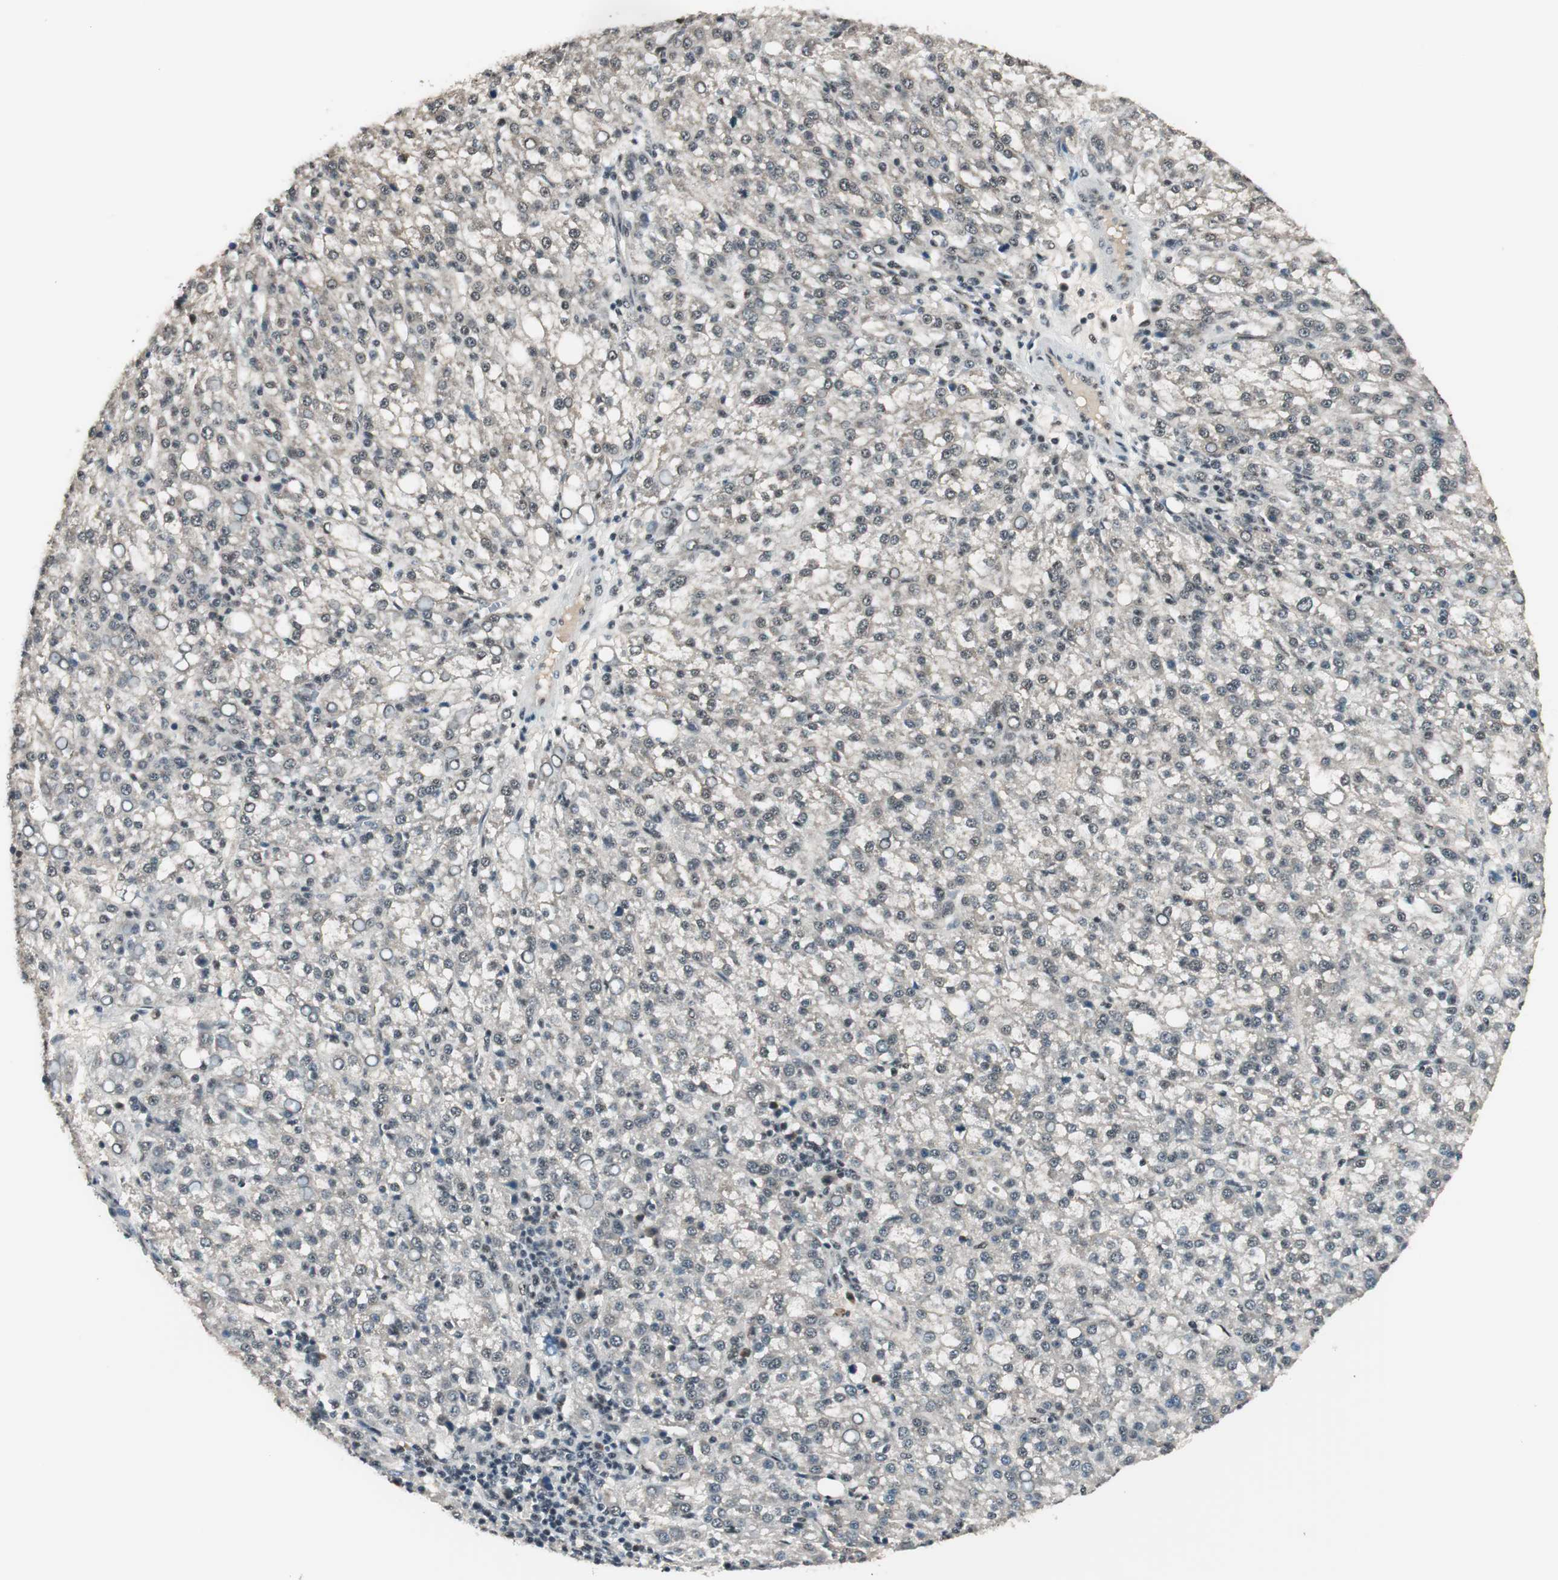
{"staining": {"intensity": "weak", "quantity": "<25%", "location": "nuclear"}, "tissue": "liver cancer", "cell_type": "Tumor cells", "image_type": "cancer", "snomed": [{"axis": "morphology", "description": "Carcinoma, Hepatocellular, NOS"}, {"axis": "topography", "description": "Liver"}], "caption": "Immunohistochemistry of human liver cancer (hepatocellular carcinoma) displays no staining in tumor cells. (DAB immunohistochemistry visualized using brightfield microscopy, high magnification).", "gene": "NFRKB", "patient": {"sex": "female", "age": 58}}